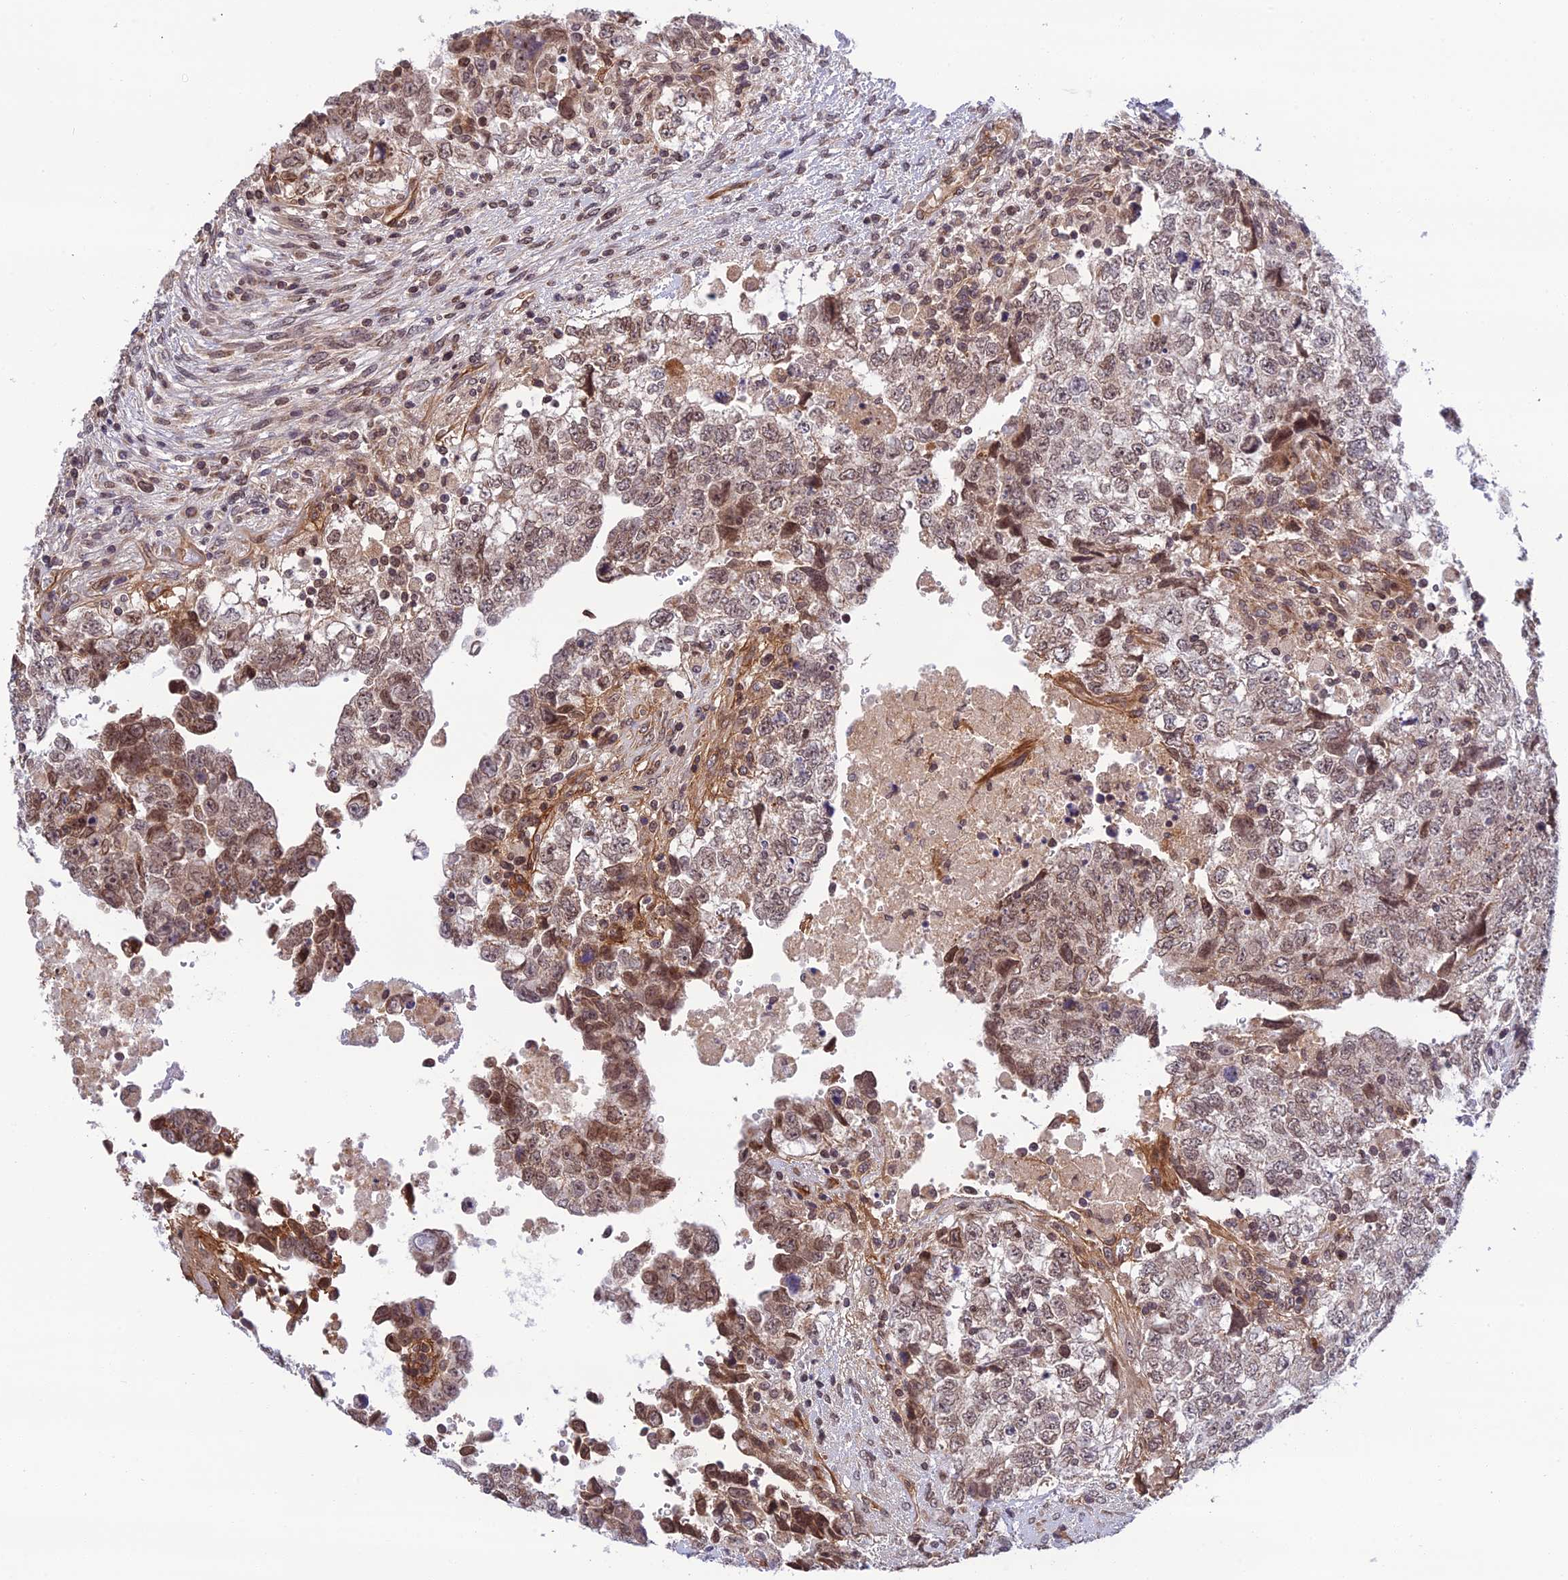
{"staining": {"intensity": "moderate", "quantity": ">75%", "location": "cytoplasmic/membranous,nuclear"}, "tissue": "testis cancer", "cell_type": "Tumor cells", "image_type": "cancer", "snomed": [{"axis": "morphology", "description": "Carcinoma, Embryonal, NOS"}, {"axis": "topography", "description": "Testis"}], "caption": "Tumor cells display medium levels of moderate cytoplasmic/membranous and nuclear expression in approximately >75% of cells in testis cancer (embryonal carcinoma).", "gene": "REXO1", "patient": {"sex": "male", "age": 37}}